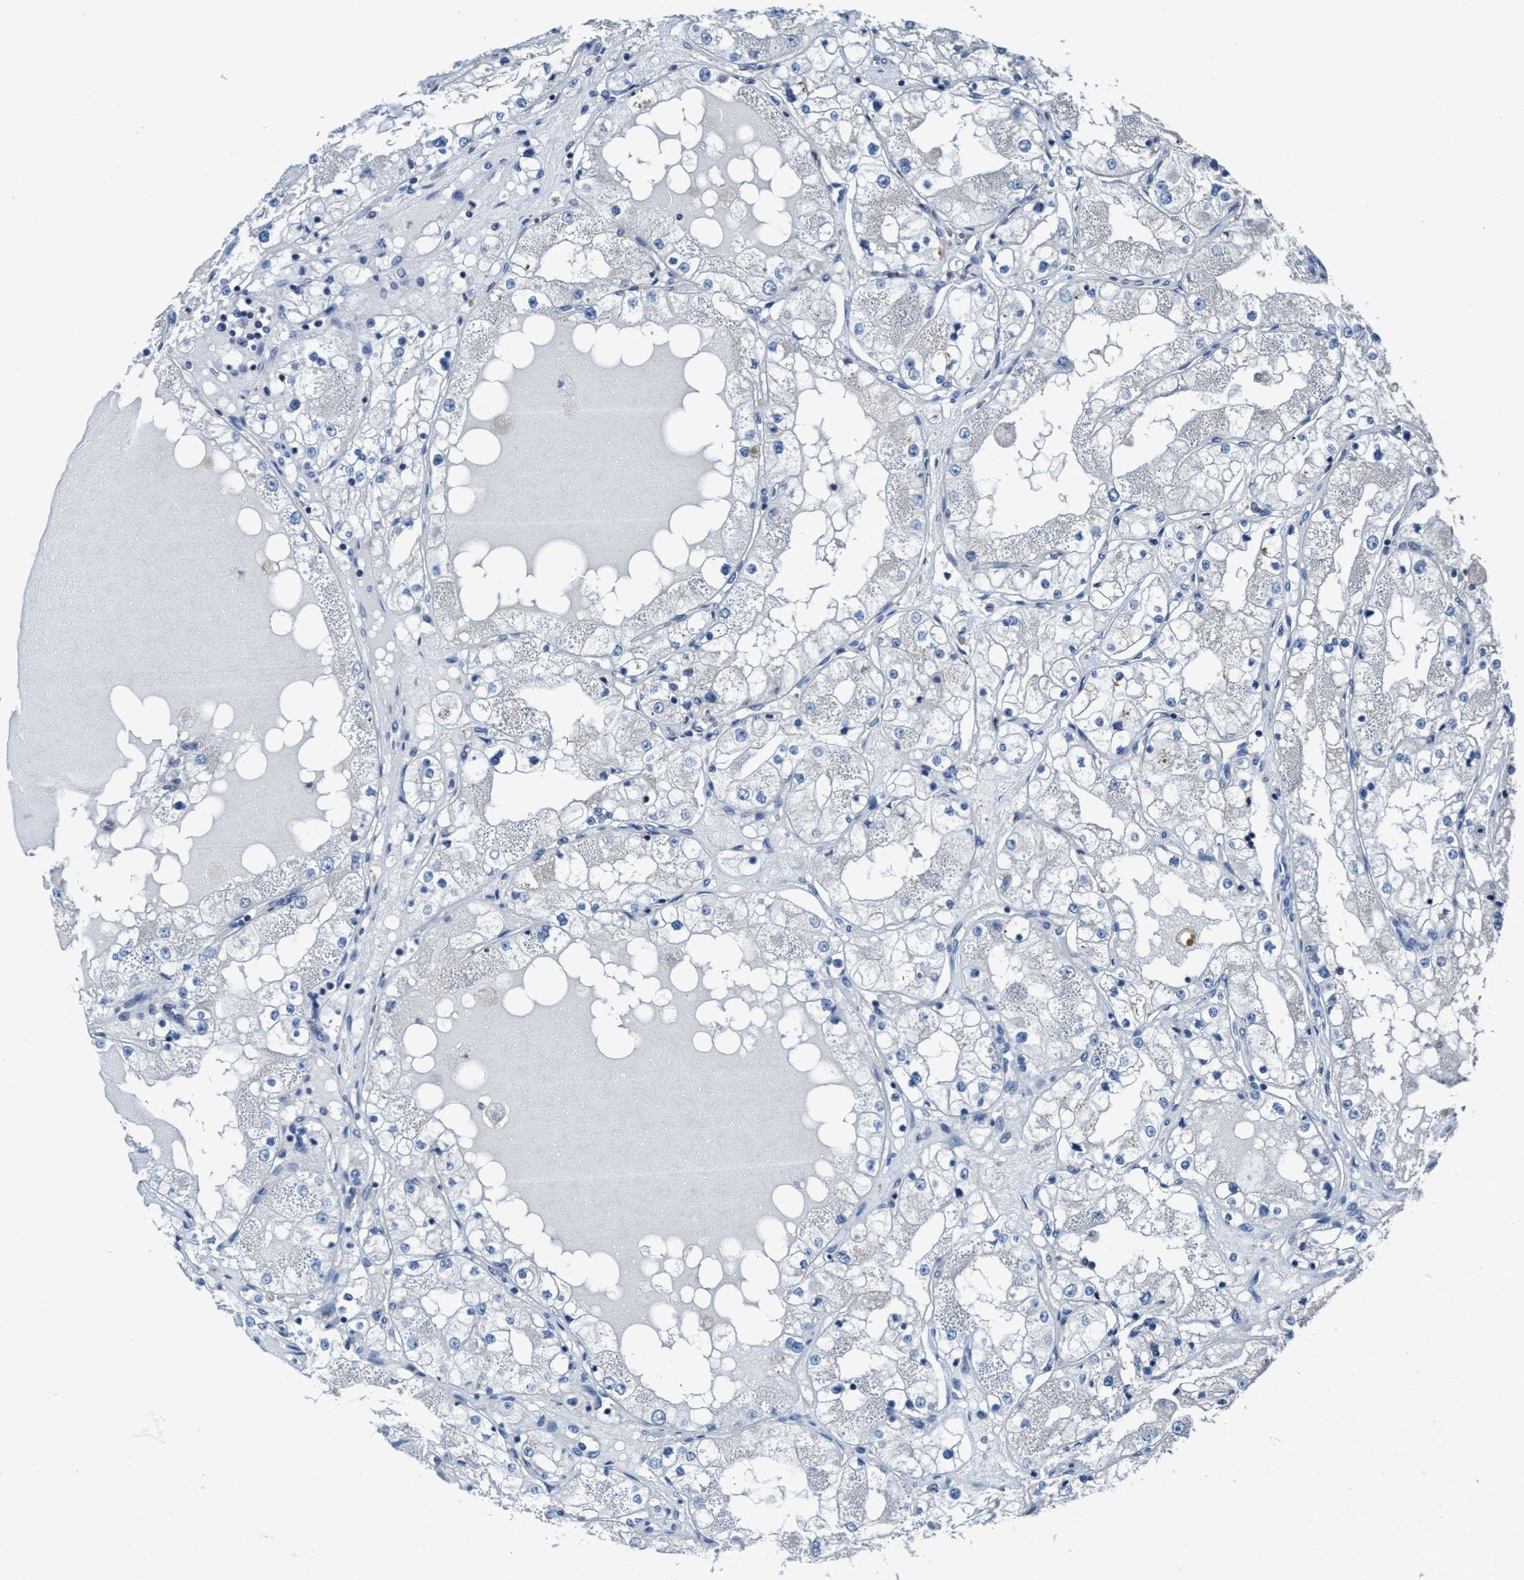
{"staining": {"intensity": "negative", "quantity": "none", "location": "none"}, "tissue": "renal cancer", "cell_type": "Tumor cells", "image_type": "cancer", "snomed": [{"axis": "morphology", "description": "Adenocarcinoma, NOS"}, {"axis": "topography", "description": "Kidney"}], "caption": "This is a photomicrograph of immunohistochemistry (IHC) staining of adenocarcinoma (renal), which shows no expression in tumor cells. Nuclei are stained in blue.", "gene": "ANKFN1", "patient": {"sex": "male", "age": 68}}